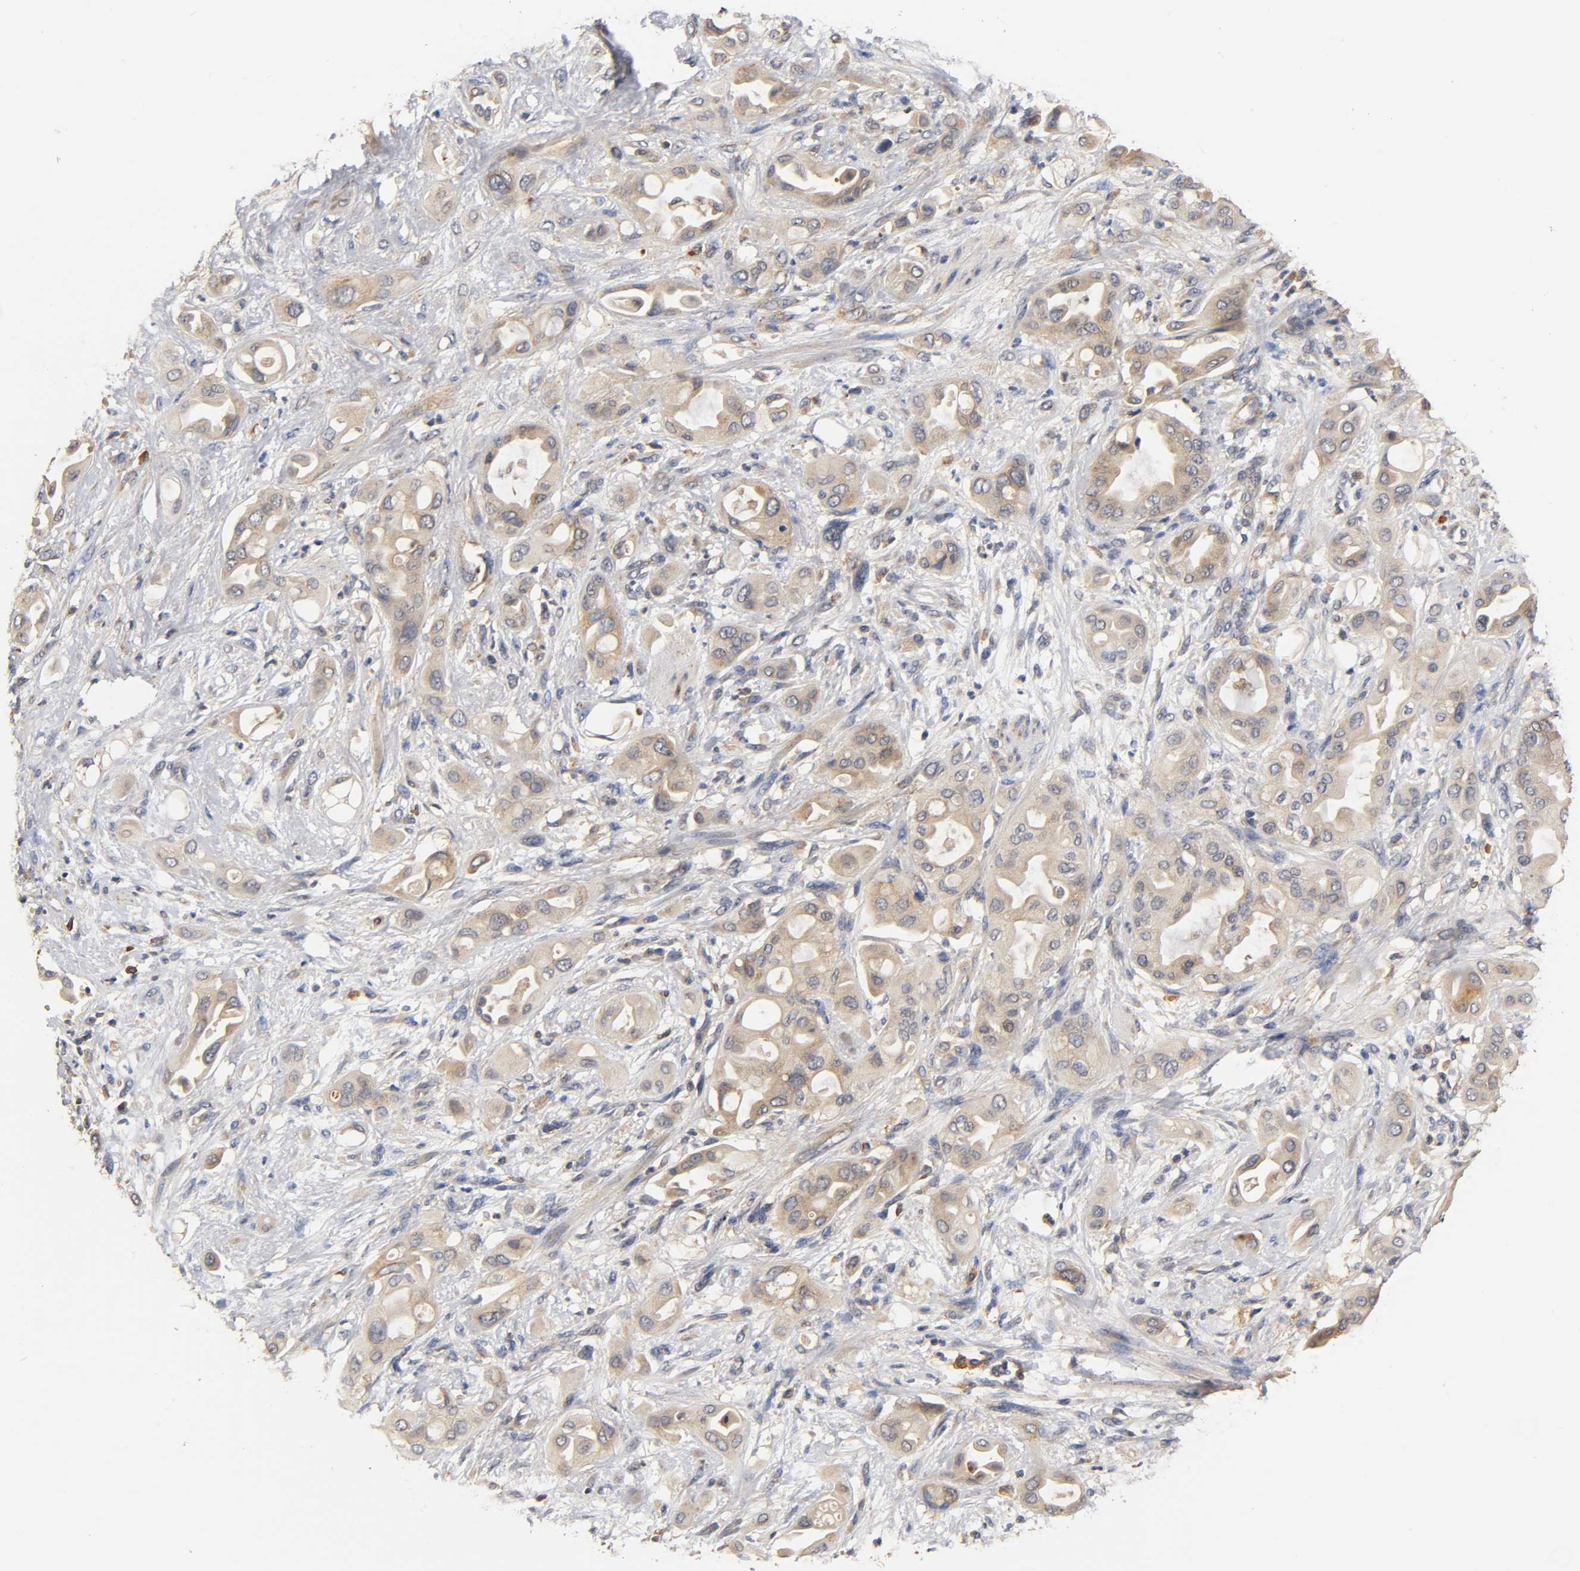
{"staining": {"intensity": "weak", "quantity": "25%-75%", "location": "cytoplasmic/membranous"}, "tissue": "pancreatic cancer", "cell_type": "Tumor cells", "image_type": "cancer", "snomed": [{"axis": "morphology", "description": "Adenocarcinoma, NOS"}, {"axis": "morphology", "description": "Adenocarcinoma, metastatic, NOS"}, {"axis": "topography", "description": "Lymph node"}, {"axis": "topography", "description": "Pancreas"}, {"axis": "topography", "description": "Duodenum"}], "caption": "High-magnification brightfield microscopy of metastatic adenocarcinoma (pancreatic) stained with DAB (brown) and counterstained with hematoxylin (blue). tumor cells exhibit weak cytoplasmic/membranous staining is identified in about25%-75% of cells. (DAB IHC with brightfield microscopy, high magnification).", "gene": "SCAP", "patient": {"sex": "female", "age": 64}}